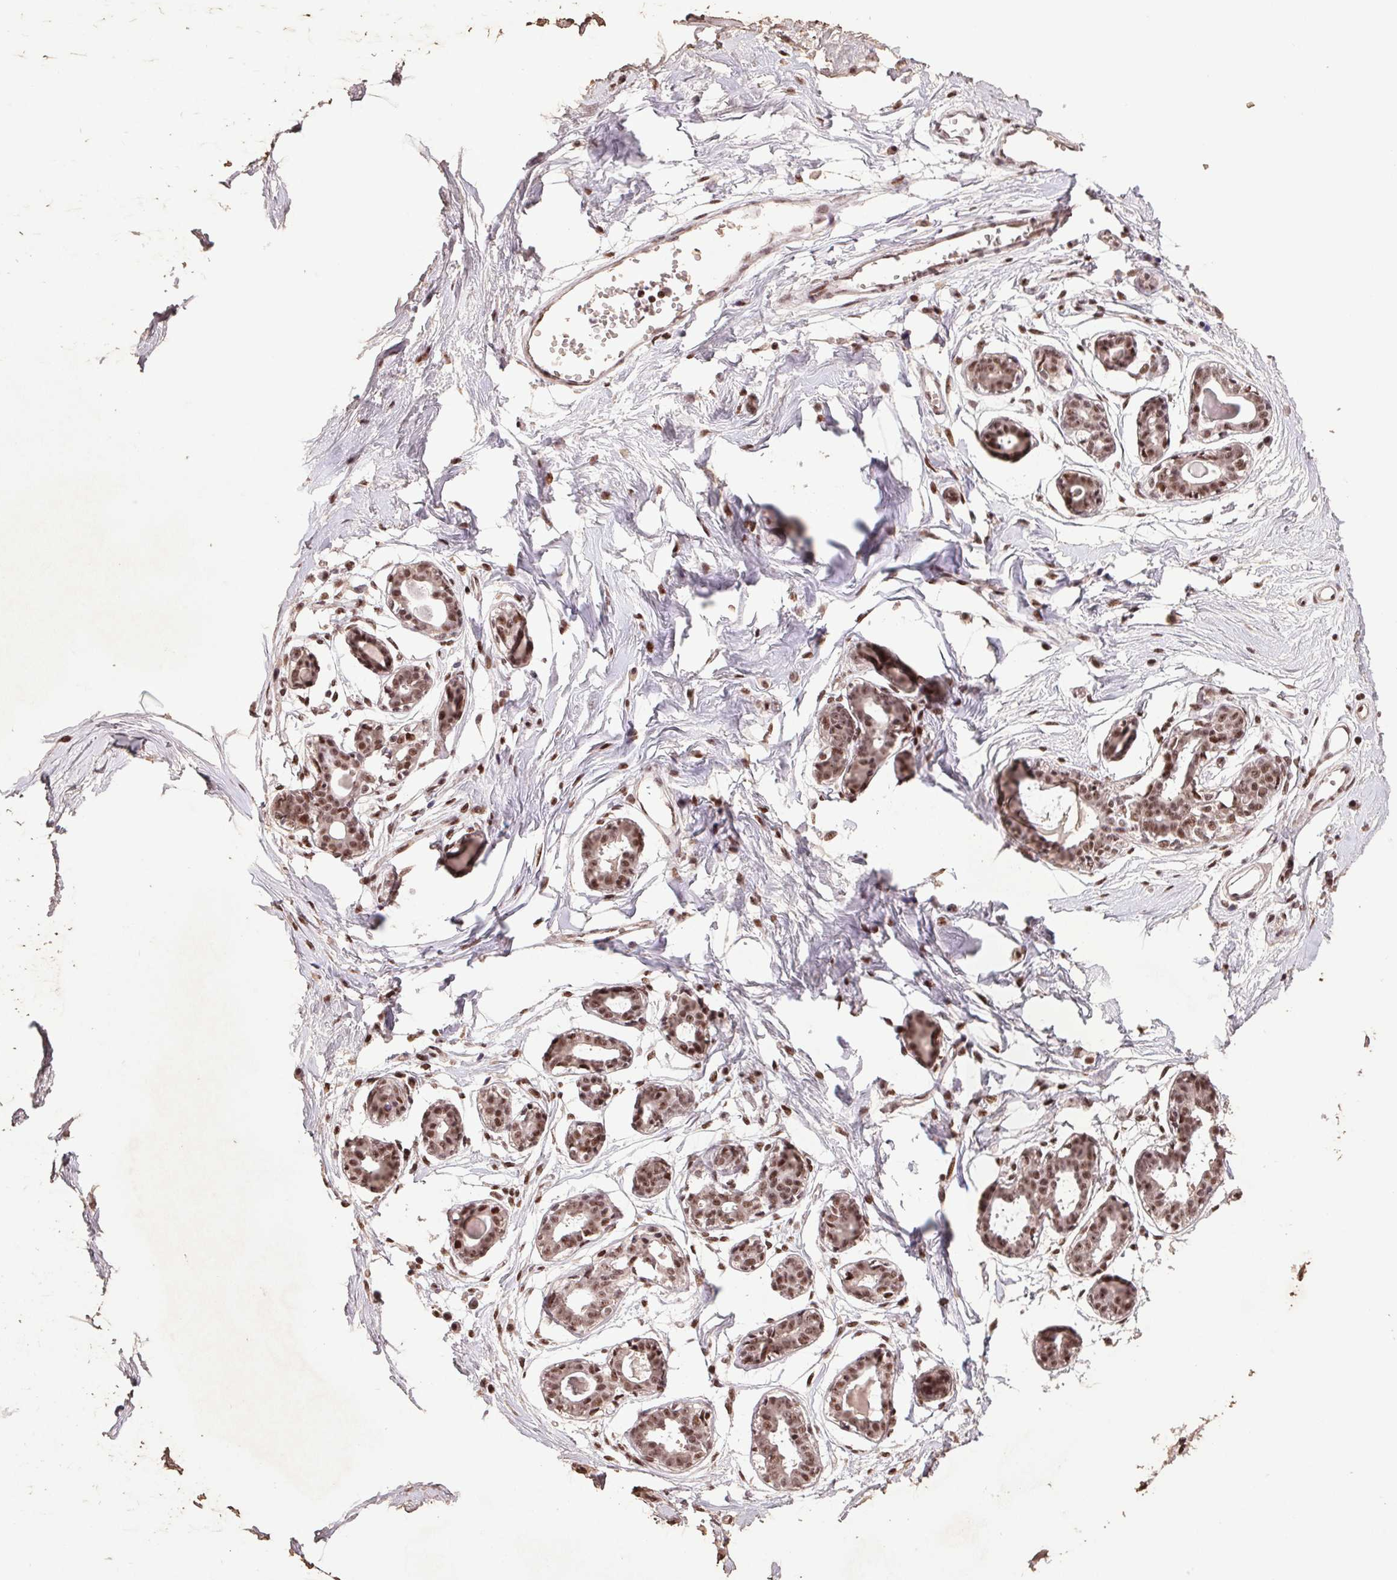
{"staining": {"intensity": "weak", "quantity": ">75%", "location": "cytoplasmic/membranous,nuclear"}, "tissue": "breast", "cell_type": "Adipocytes", "image_type": "normal", "snomed": [{"axis": "morphology", "description": "Normal tissue, NOS"}, {"axis": "topography", "description": "Breast"}], "caption": "Protein analysis of normal breast exhibits weak cytoplasmic/membranous,nuclear positivity in approximately >75% of adipocytes.", "gene": "LDLRAD4", "patient": {"sex": "female", "age": 45}}